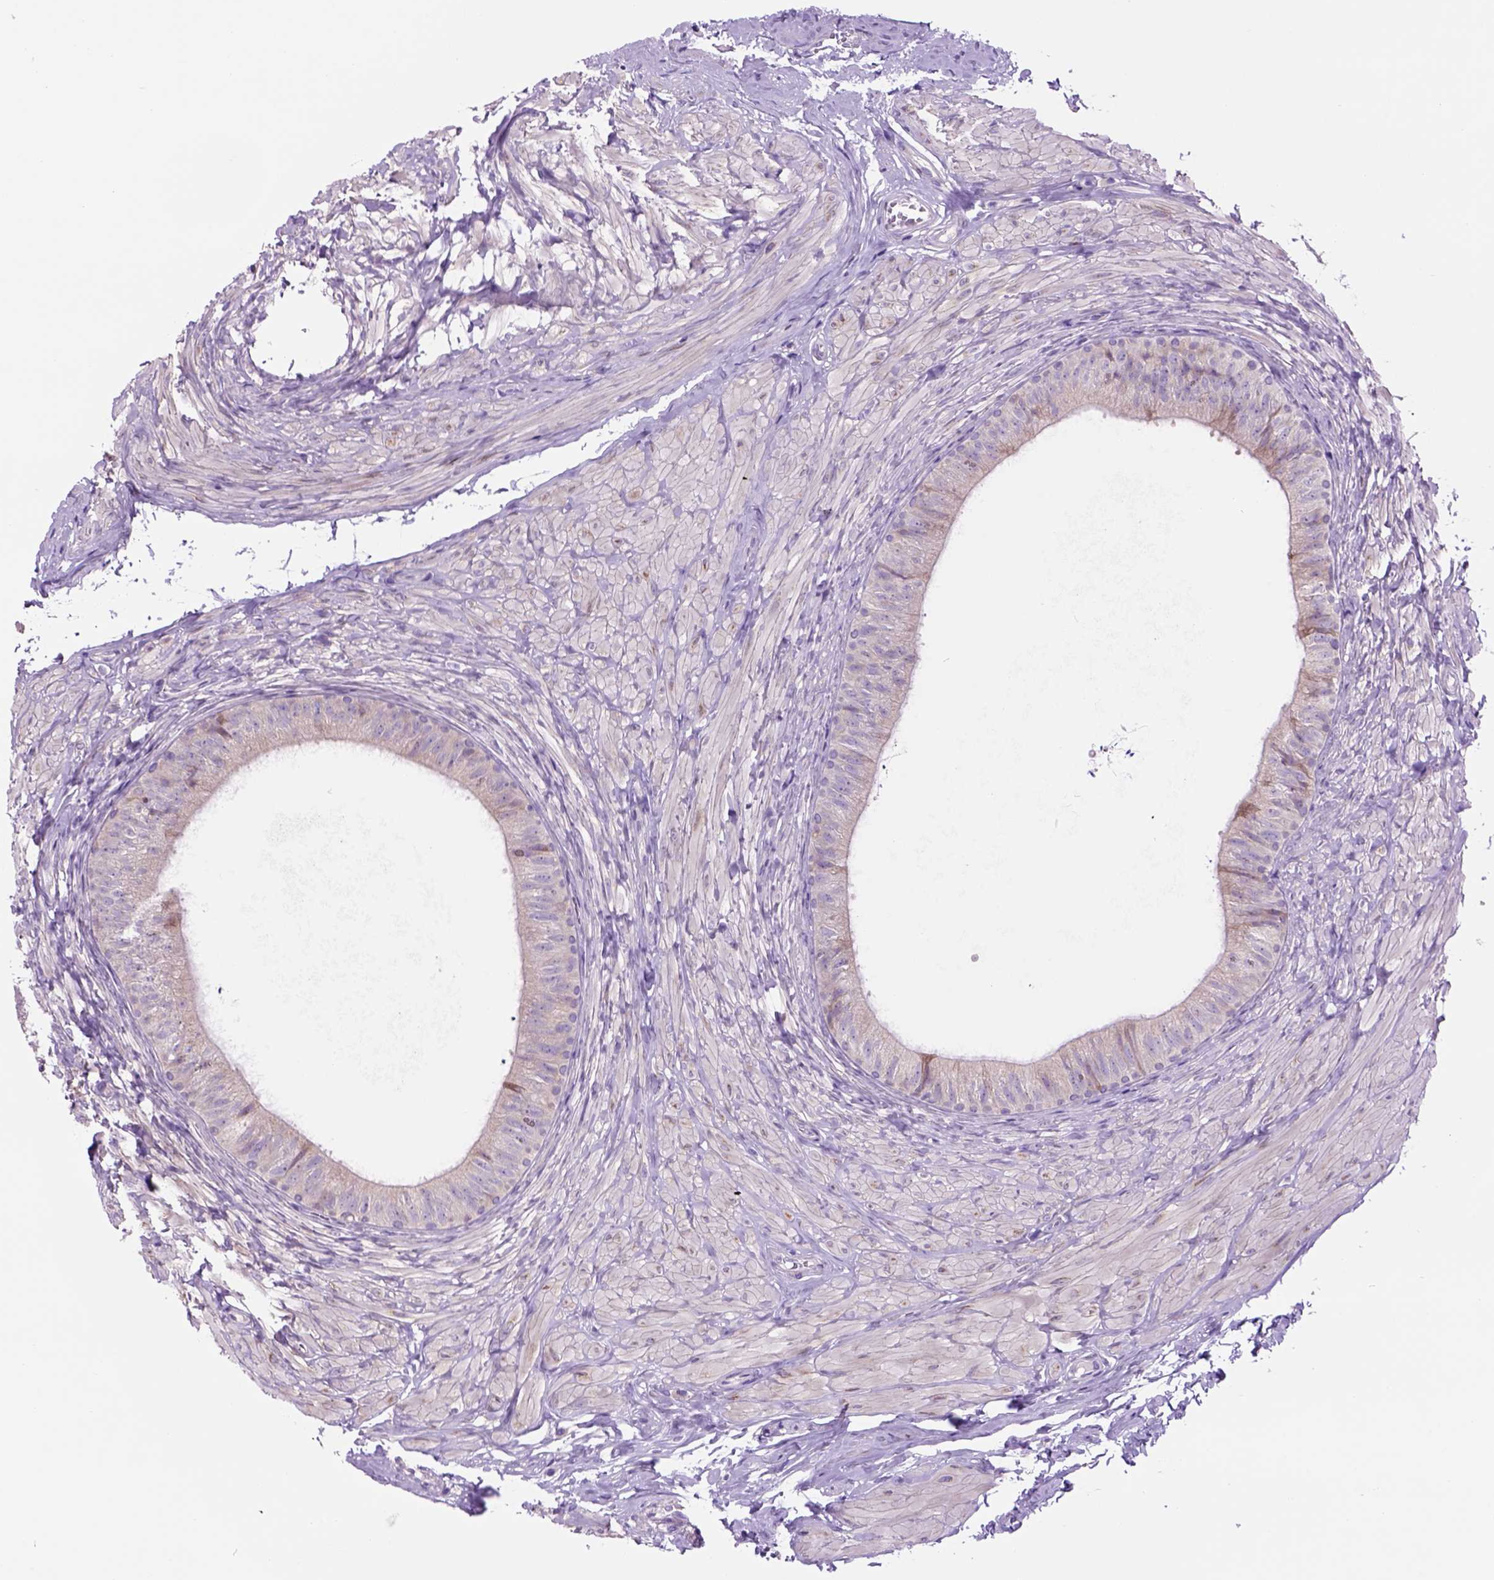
{"staining": {"intensity": "weak", "quantity": "<25%", "location": "cytoplasmic/membranous"}, "tissue": "epididymis", "cell_type": "Glandular cells", "image_type": "normal", "snomed": [{"axis": "morphology", "description": "Normal tissue, NOS"}, {"axis": "topography", "description": "Epididymis, spermatic cord, NOS"}, {"axis": "topography", "description": "Epididymis"}, {"axis": "topography", "description": "Peripheral nerve tissue"}], "caption": "Epididymis stained for a protein using immunohistochemistry shows no staining glandular cells.", "gene": "PIAS3", "patient": {"sex": "male", "age": 29}}